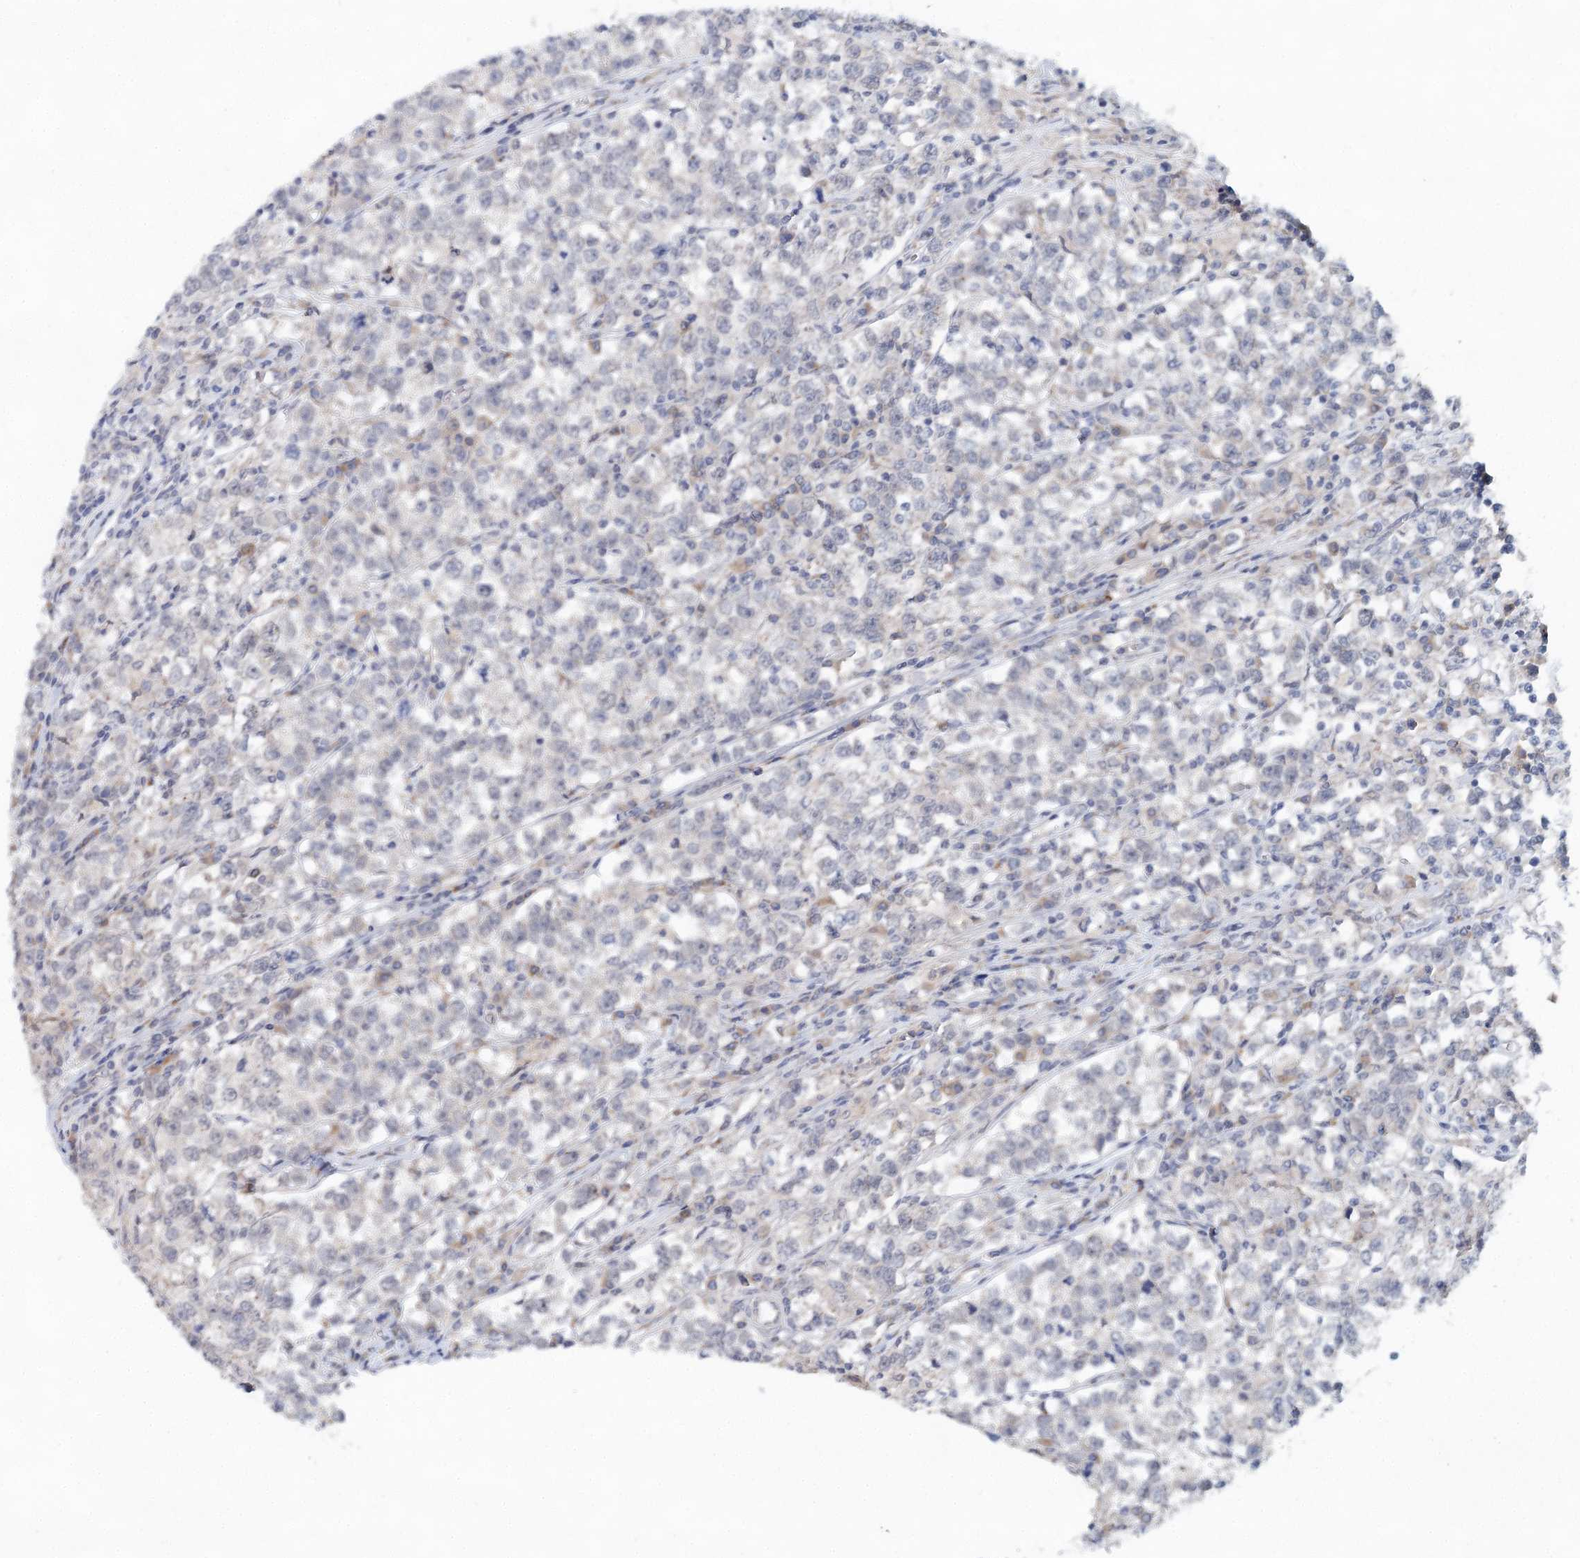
{"staining": {"intensity": "negative", "quantity": "none", "location": "none"}, "tissue": "testis cancer", "cell_type": "Tumor cells", "image_type": "cancer", "snomed": [{"axis": "morphology", "description": "Normal tissue, NOS"}, {"axis": "morphology", "description": "Seminoma, NOS"}, {"axis": "topography", "description": "Testis"}], "caption": "Image shows no protein expression in tumor cells of testis cancer tissue. (Brightfield microscopy of DAB IHC at high magnification).", "gene": "BLTP1", "patient": {"sex": "male", "age": 43}}